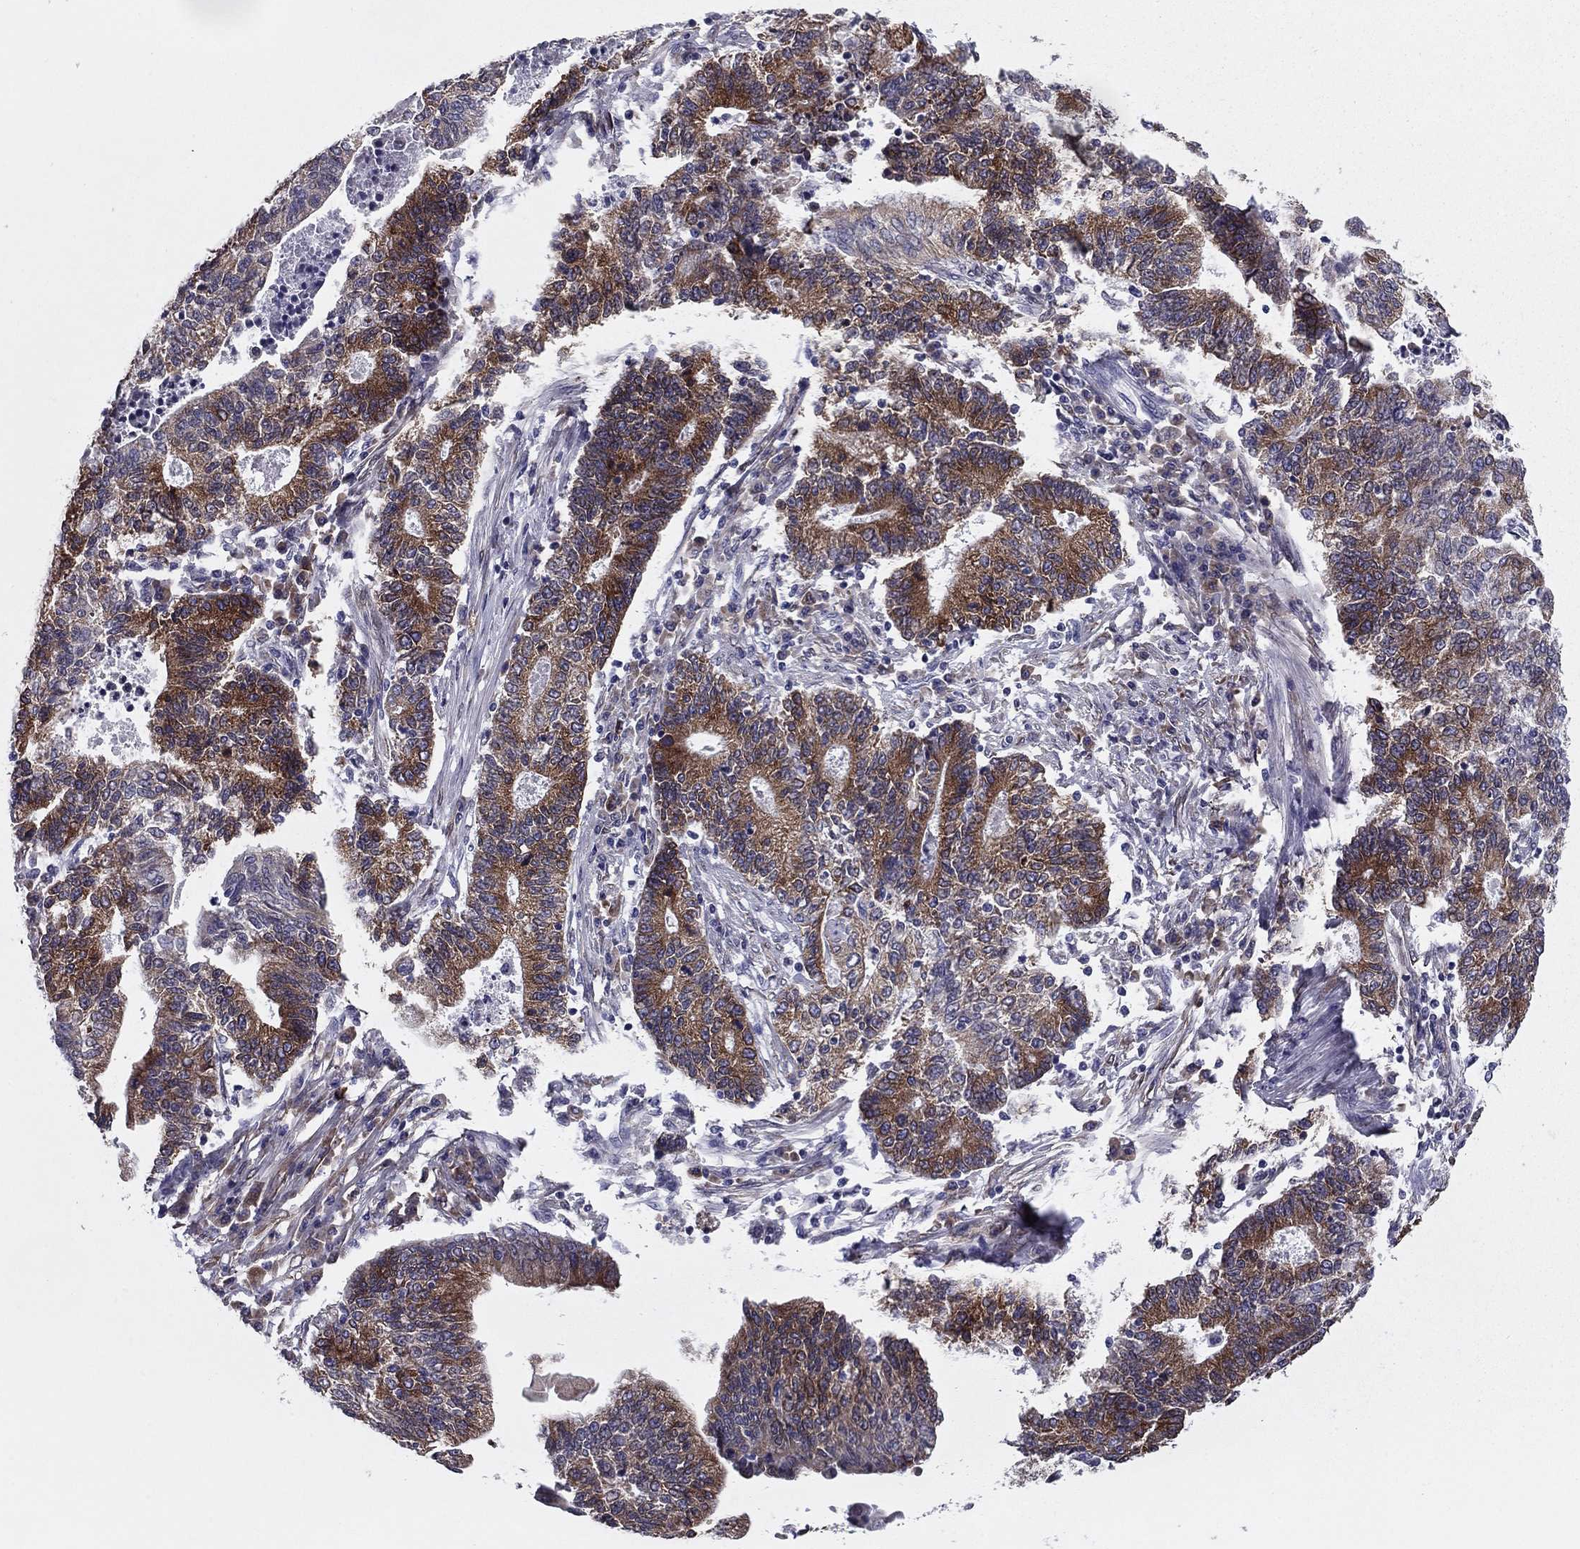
{"staining": {"intensity": "strong", "quantity": "25%-75%", "location": "cytoplasmic/membranous"}, "tissue": "endometrial cancer", "cell_type": "Tumor cells", "image_type": "cancer", "snomed": [{"axis": "morphology", "description": "Adenocarcinoma, NOS"}, {"axis": "topography", "description": "Uterus"}, {"axis": "topography", "description": "Endometrium"}], "caption": "Adenocarcinoma (endometrial) tissue exhibits strong cytoplasmic/membranous staining in approximately 25%-75% of tumor cells, visualized by immunohistochemistry.", "gene": "TMED3", "patient": {"sex": "female", "age": 54}}